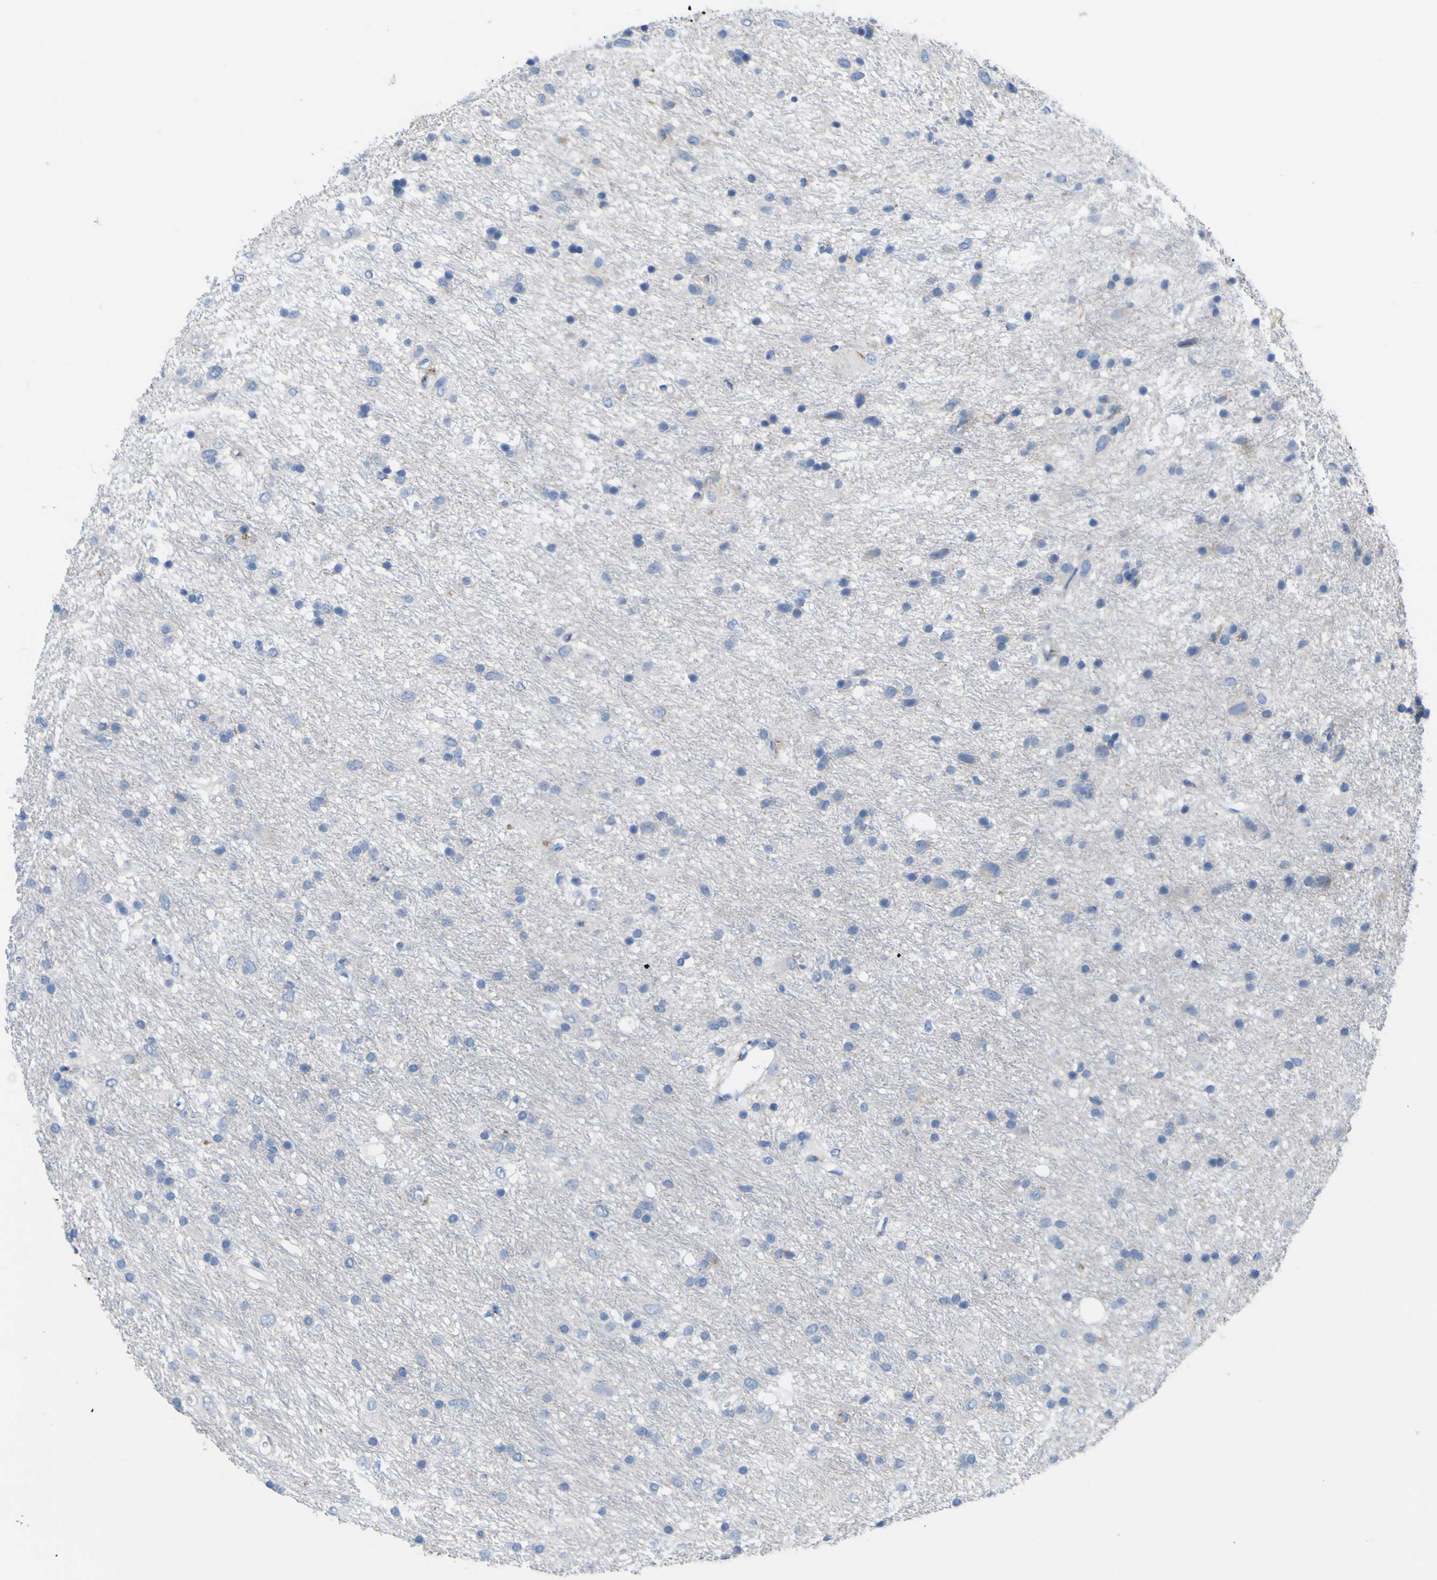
{"staining": {"intensity": "negative", "quantity": "none", "location": "none"}, "tissue": "glioma", "cell_type": "Tumor cells", "image_type": "cancer", "snomed": [{"axis": "morphology", "description": "Glioma, malignant, Low grade"}, {"axis": "topography", "description": "Brain"}], "caption": "Immunohistochemistry (IHC) of malignant low-grade glioma reveals no positivity in tumor cells.", "gene": "PTPRF", "patient": {"sex": "male", "age": 77}}